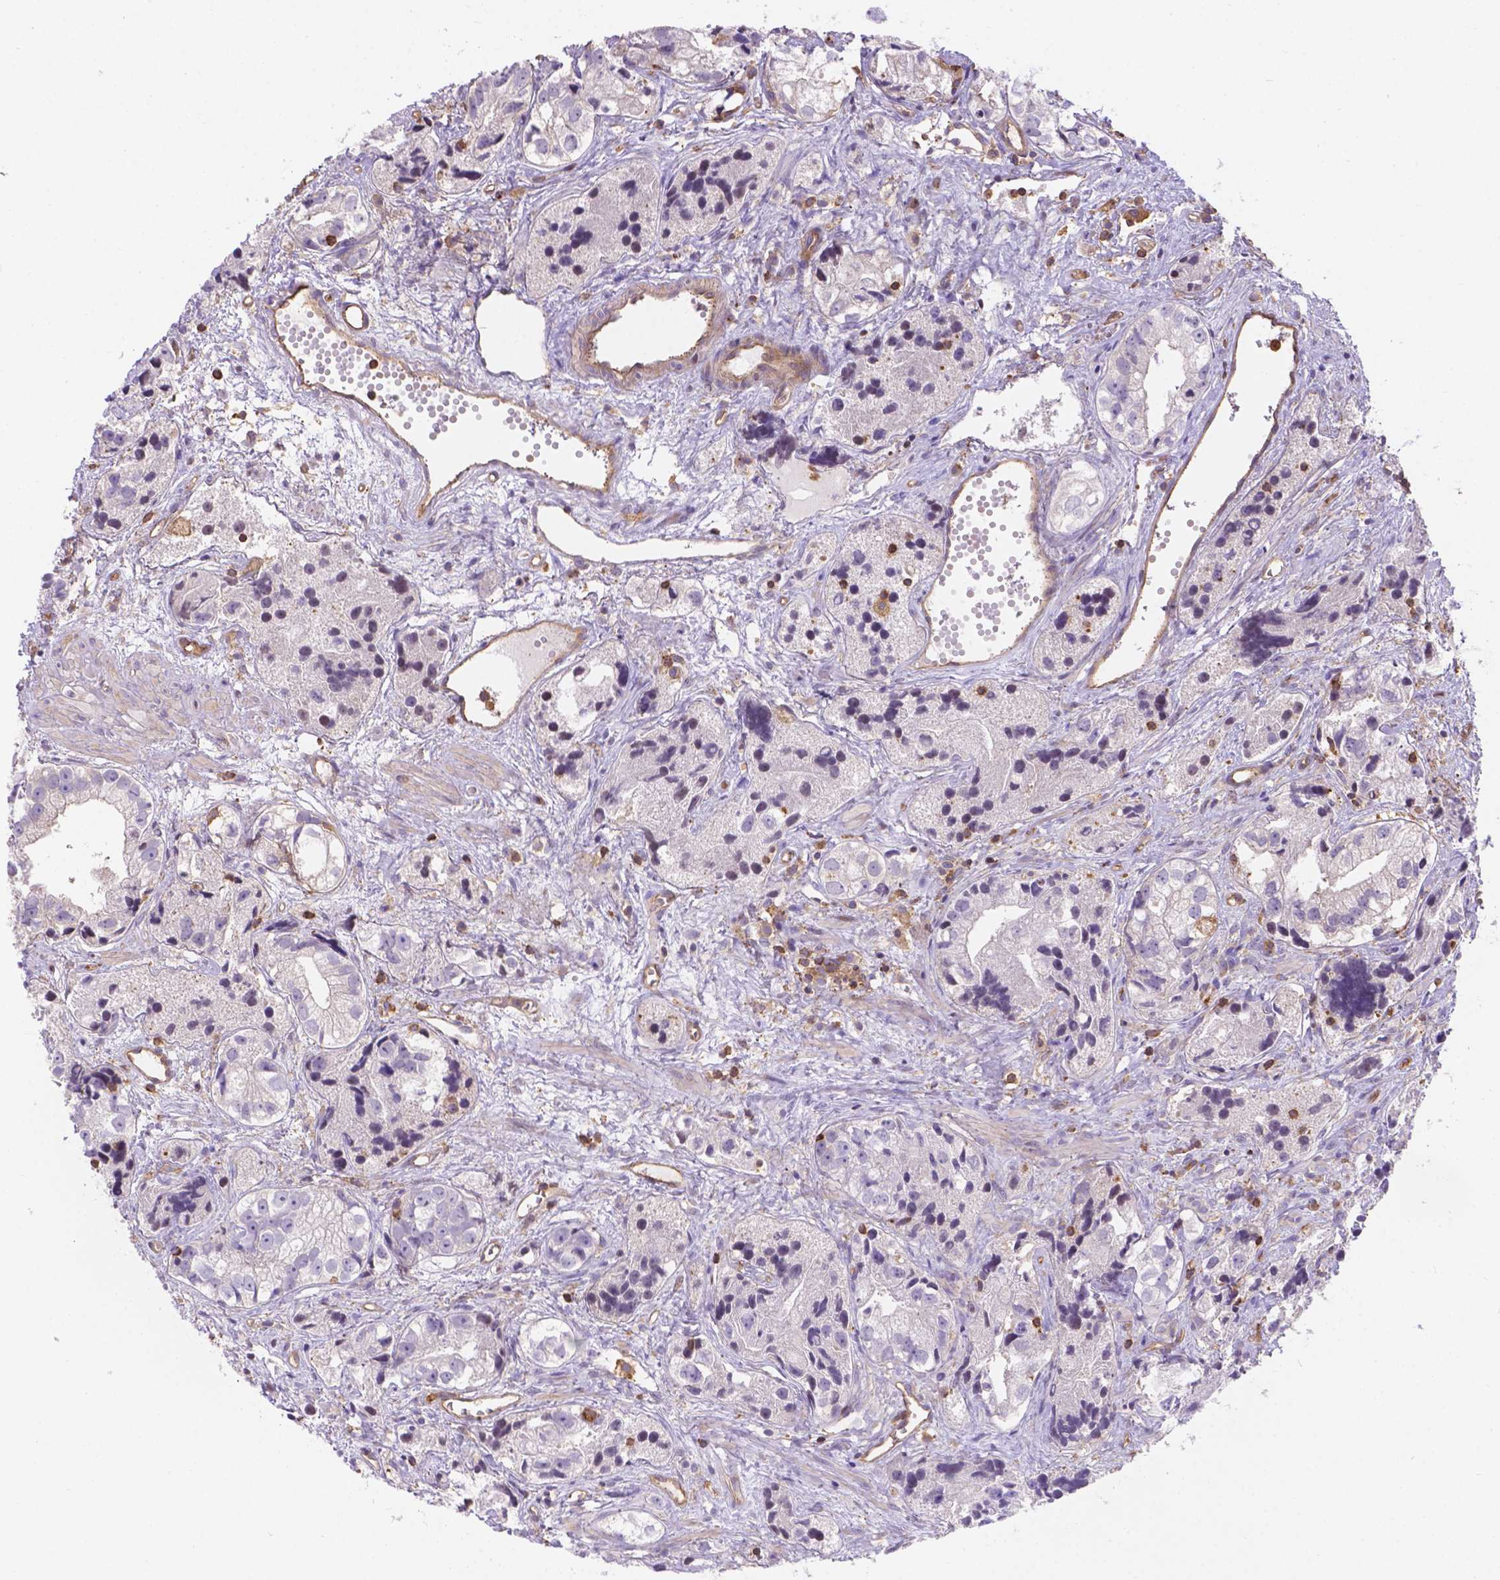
{"staining": {"intensity": "negative", "quantity": "none", "location": "none"}, "tissue": "prostate cancer", "cell_type": "Tumor cells", "image_type": "cancer", "snomed": [{"axis": "morphology", "description": "Adenocarcinoma, High grade"}, {"axis": "topography", "description": "Prostate"}], "caption": "This is an IHC micrograph of human prostate cancer (adenocarcinoma (high-grade)). There is no positivity in tumor cells.", "gene": "DMWD", "patient": {"sex": "male", "age": 68}}